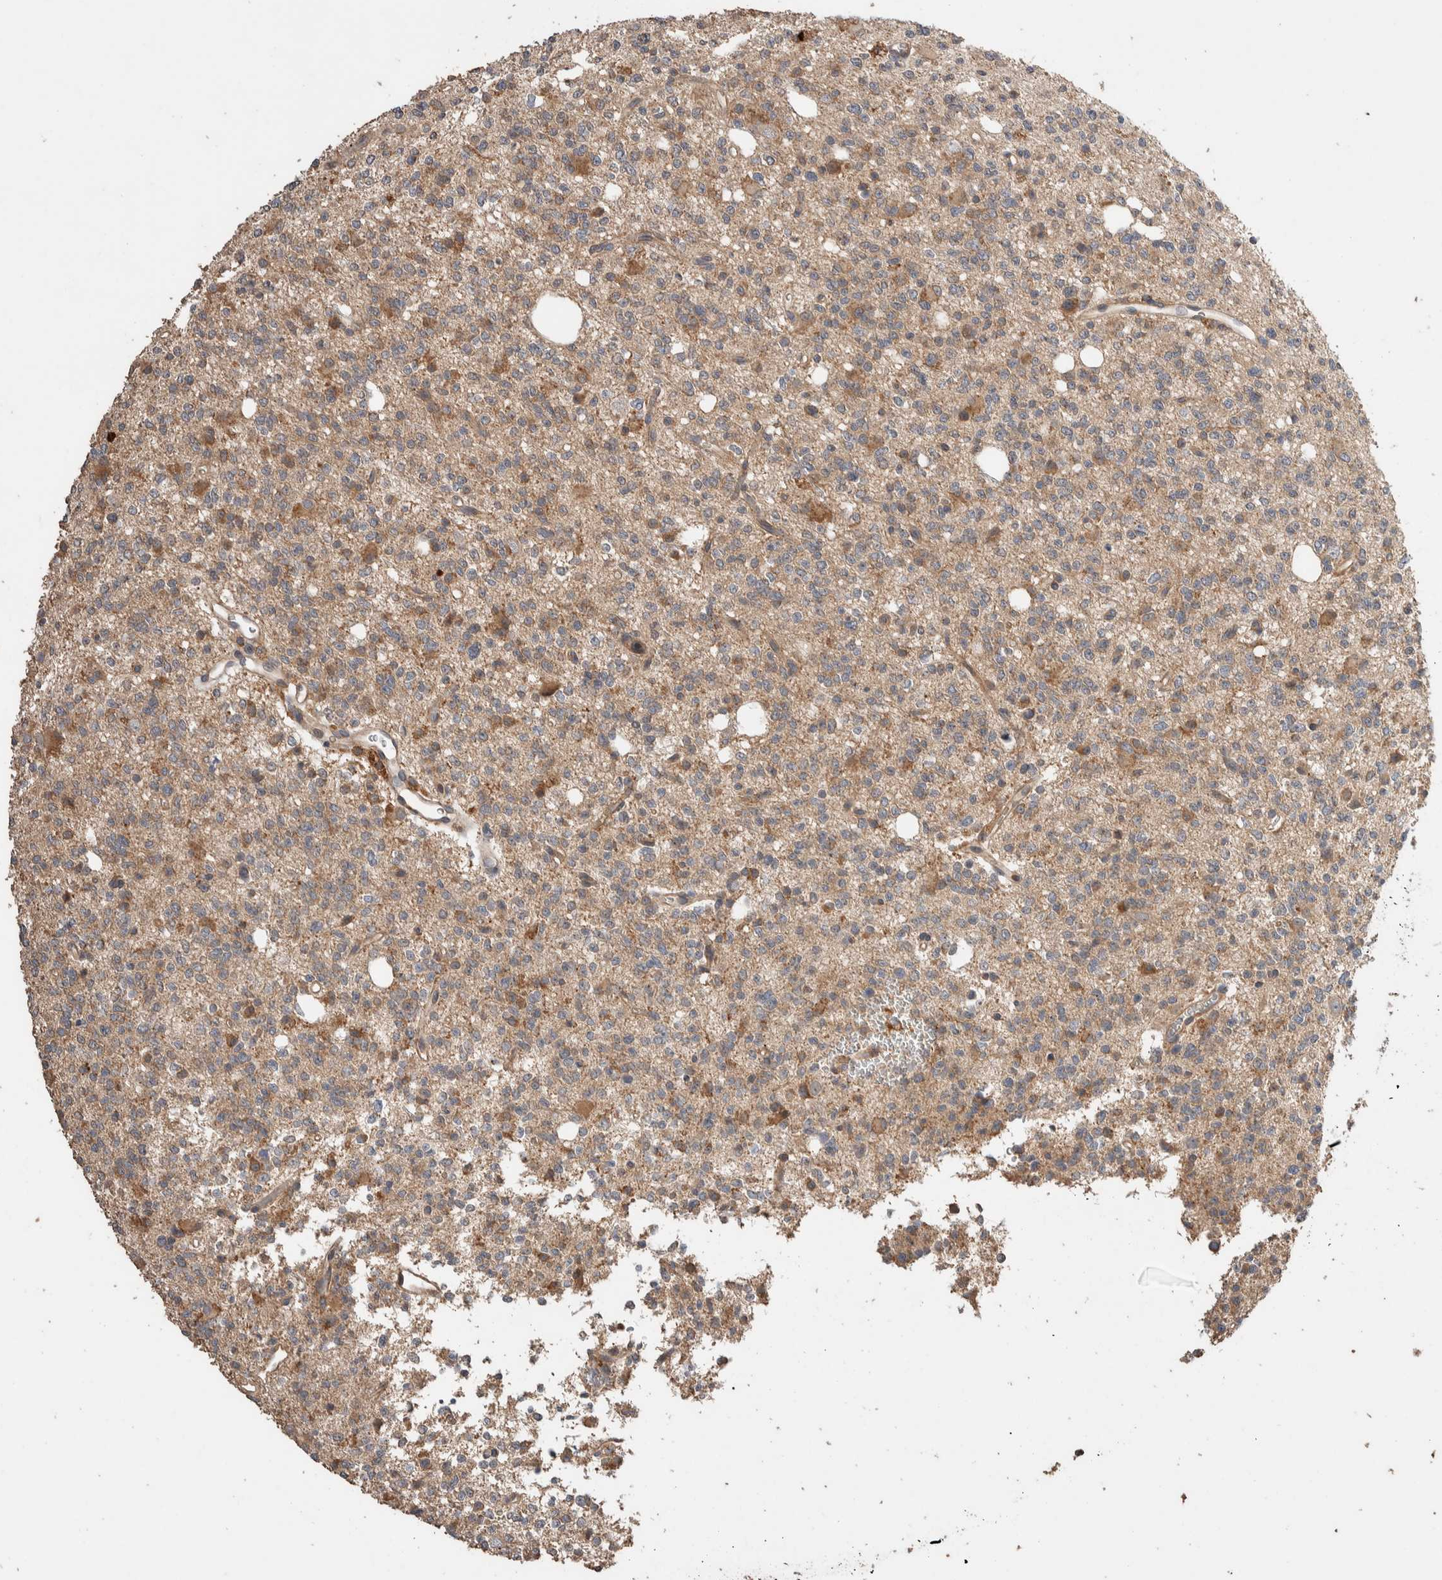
{"staining": {"intensity": "weak", "quantity": ">75%", "location": "cytoplasmic/membranous"}, "tissue": "glioma", "cell_type": "Tumor cells", "image_type": "cancer", "snomed": [{"axis": "morphology", "description": "Glioma, malignant, High grade"}, {"axis": "topography", "description": "Brain"}], "caption": "Immunohistochemical staining of high-grade glioma (malignant) displays weak cytoplasmic/membranous protein staining in approximately >75% of tumor cells.", "gene": "WDR91", "patient": {"sex": "female", "age": 62}}